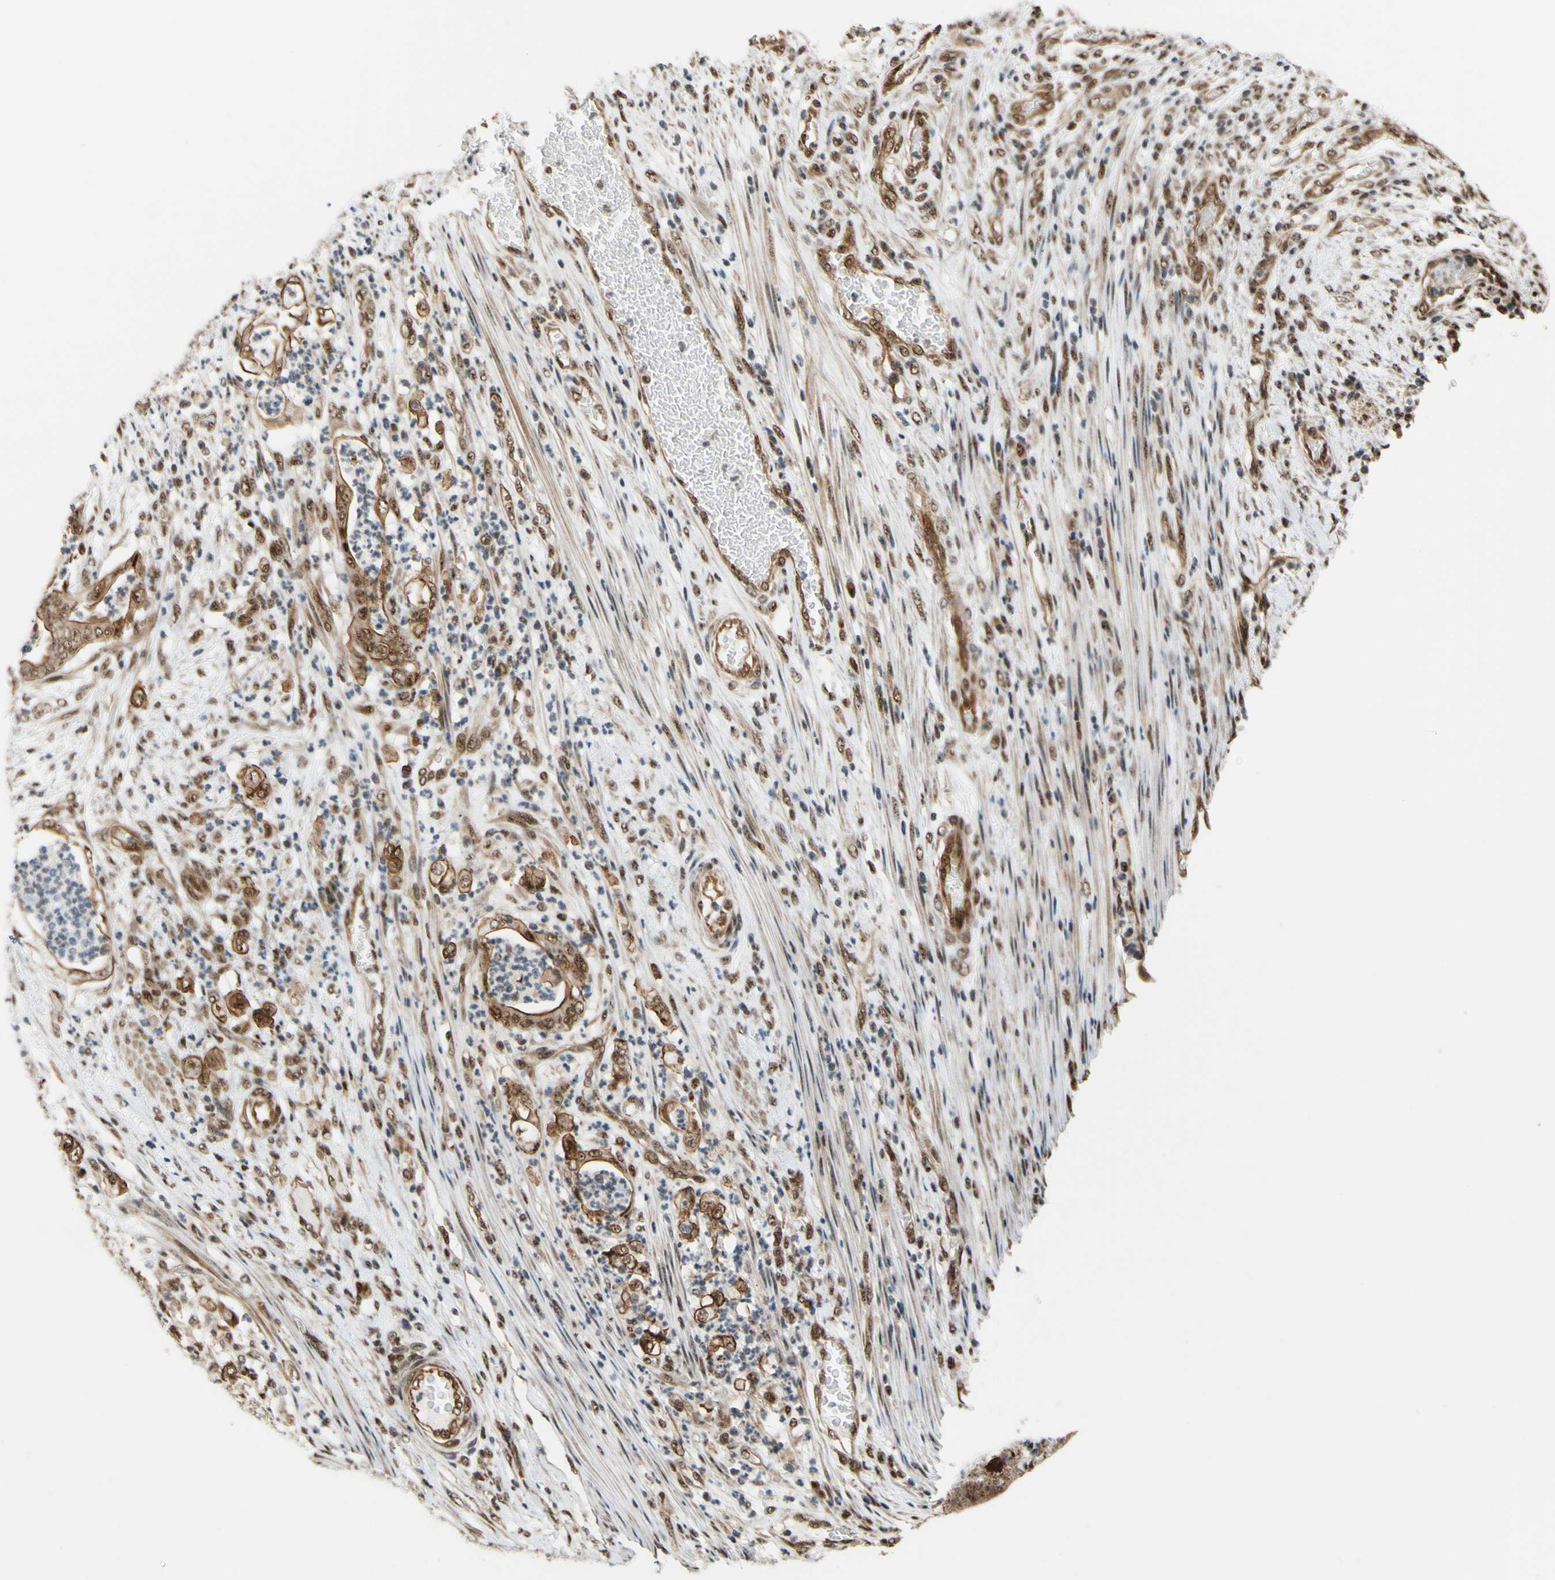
{"staining": {"intensity": "moderate", "quantity": ">75%", "location": "cytoplasmic/membranous,nuclear"}, "tissue": "stomach cancer", "cell_type": "Tumor cells", "image_type": "cancer", "snomed": [{"axis": "morphology", "description": "Adenocarcinoma, NOS"}, {"axis": "topography", "description": "Stomach"}], "caption": "About >75% of tumor cells in adenocarcinoma (stomach) show moderate cytoplasmic/membranous and nuclear protein positivity as visualized by brown immunohistochemical staining.", "gene": "SAP18", "patient": {"sex": "female", "age": 73}}